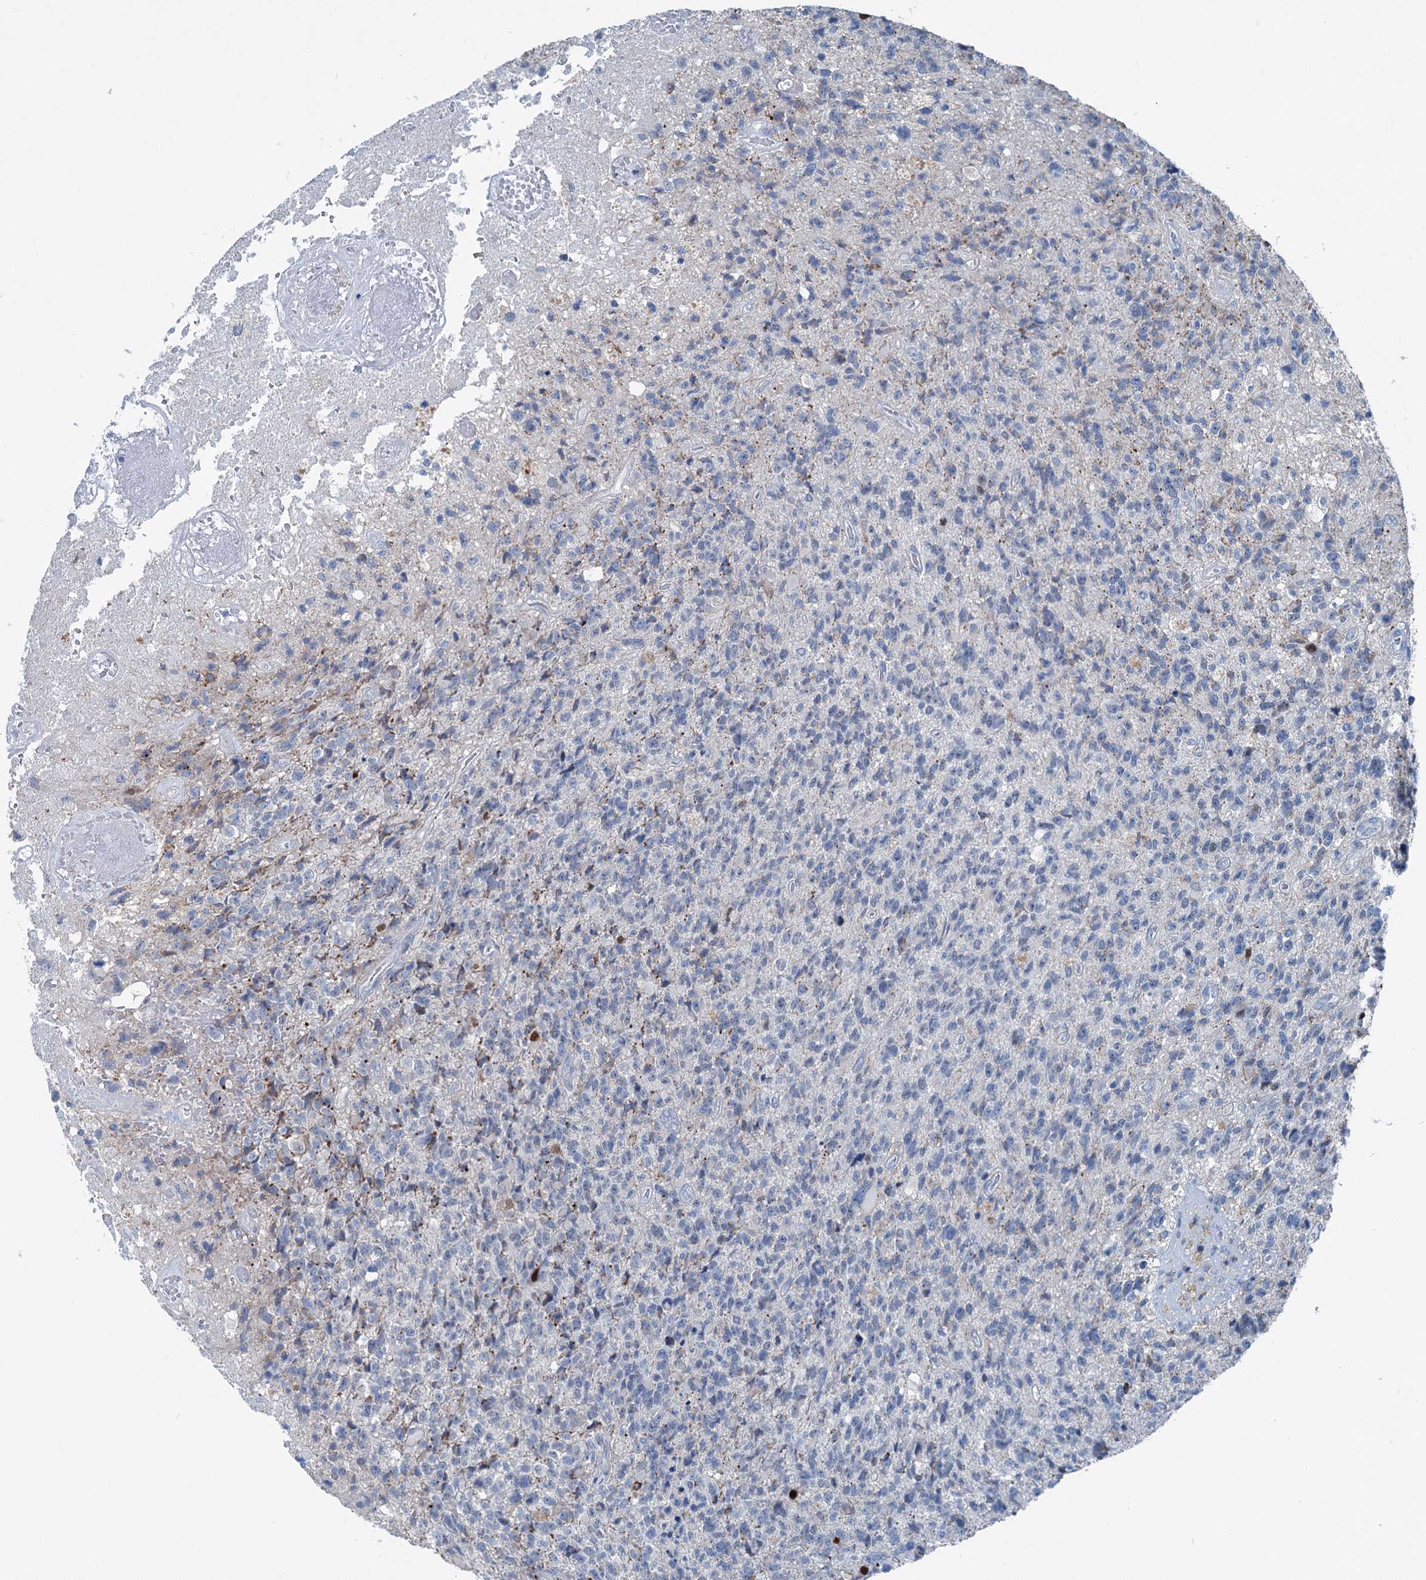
{"staining": {"intensity": "weak", "quantity": "<25%", "location": "cytoplasmic/membranous"}, "tissue": "glioma", "cell_type": "Tumor cells", "image_type": "cancer", "snomed": [{"axis": "morphology", "description": "Glioma, malignant, High grade"}, {"axis": "topography", "description": "Brain"}], "caption": "This is a micrograph of immunohistochemistry (IHC) staining of malignant high-grade glioma, which shows no expression in tumor cells.", "gene": "ELP4", "patient": {"sex": "male", "age": 76}}